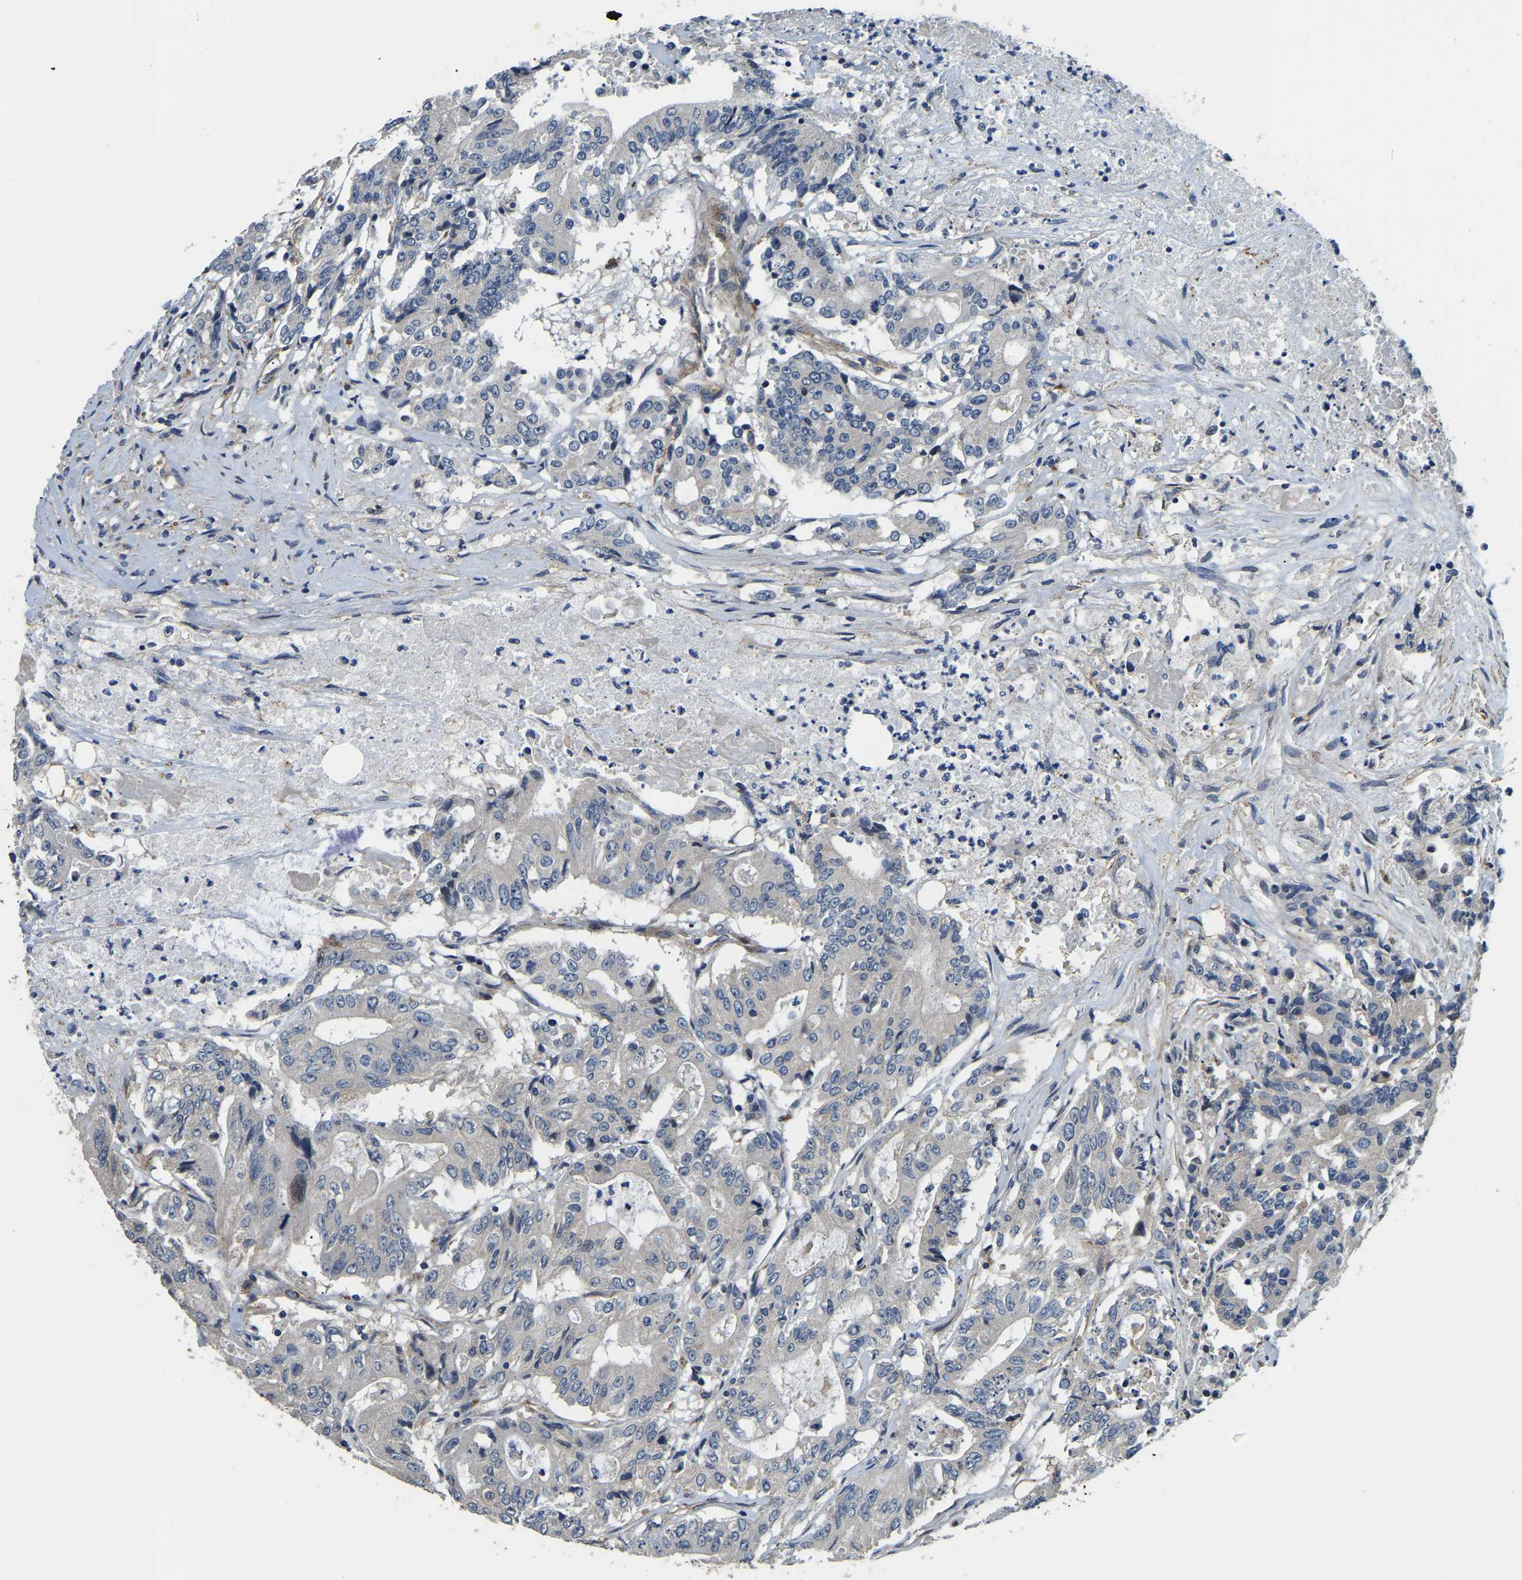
{"staining": {"intensity": "negative", "quantity": "none", "location": "none"}, "tissue": "colorectal cancer", "cell_type": "Tumor cells", "image_type": "cancer", "snomed": [{"axis": "morphology", "description": "Adenocarcinoma, NOS"}, {"axis": "topography", "description": "Colon"}], "caption": "Human colorectal cancer stained for a protein using IHC shows no positivity in tumor cells.", "gene": "RNF39", "patient": {"sex": "female", "age": 77}}